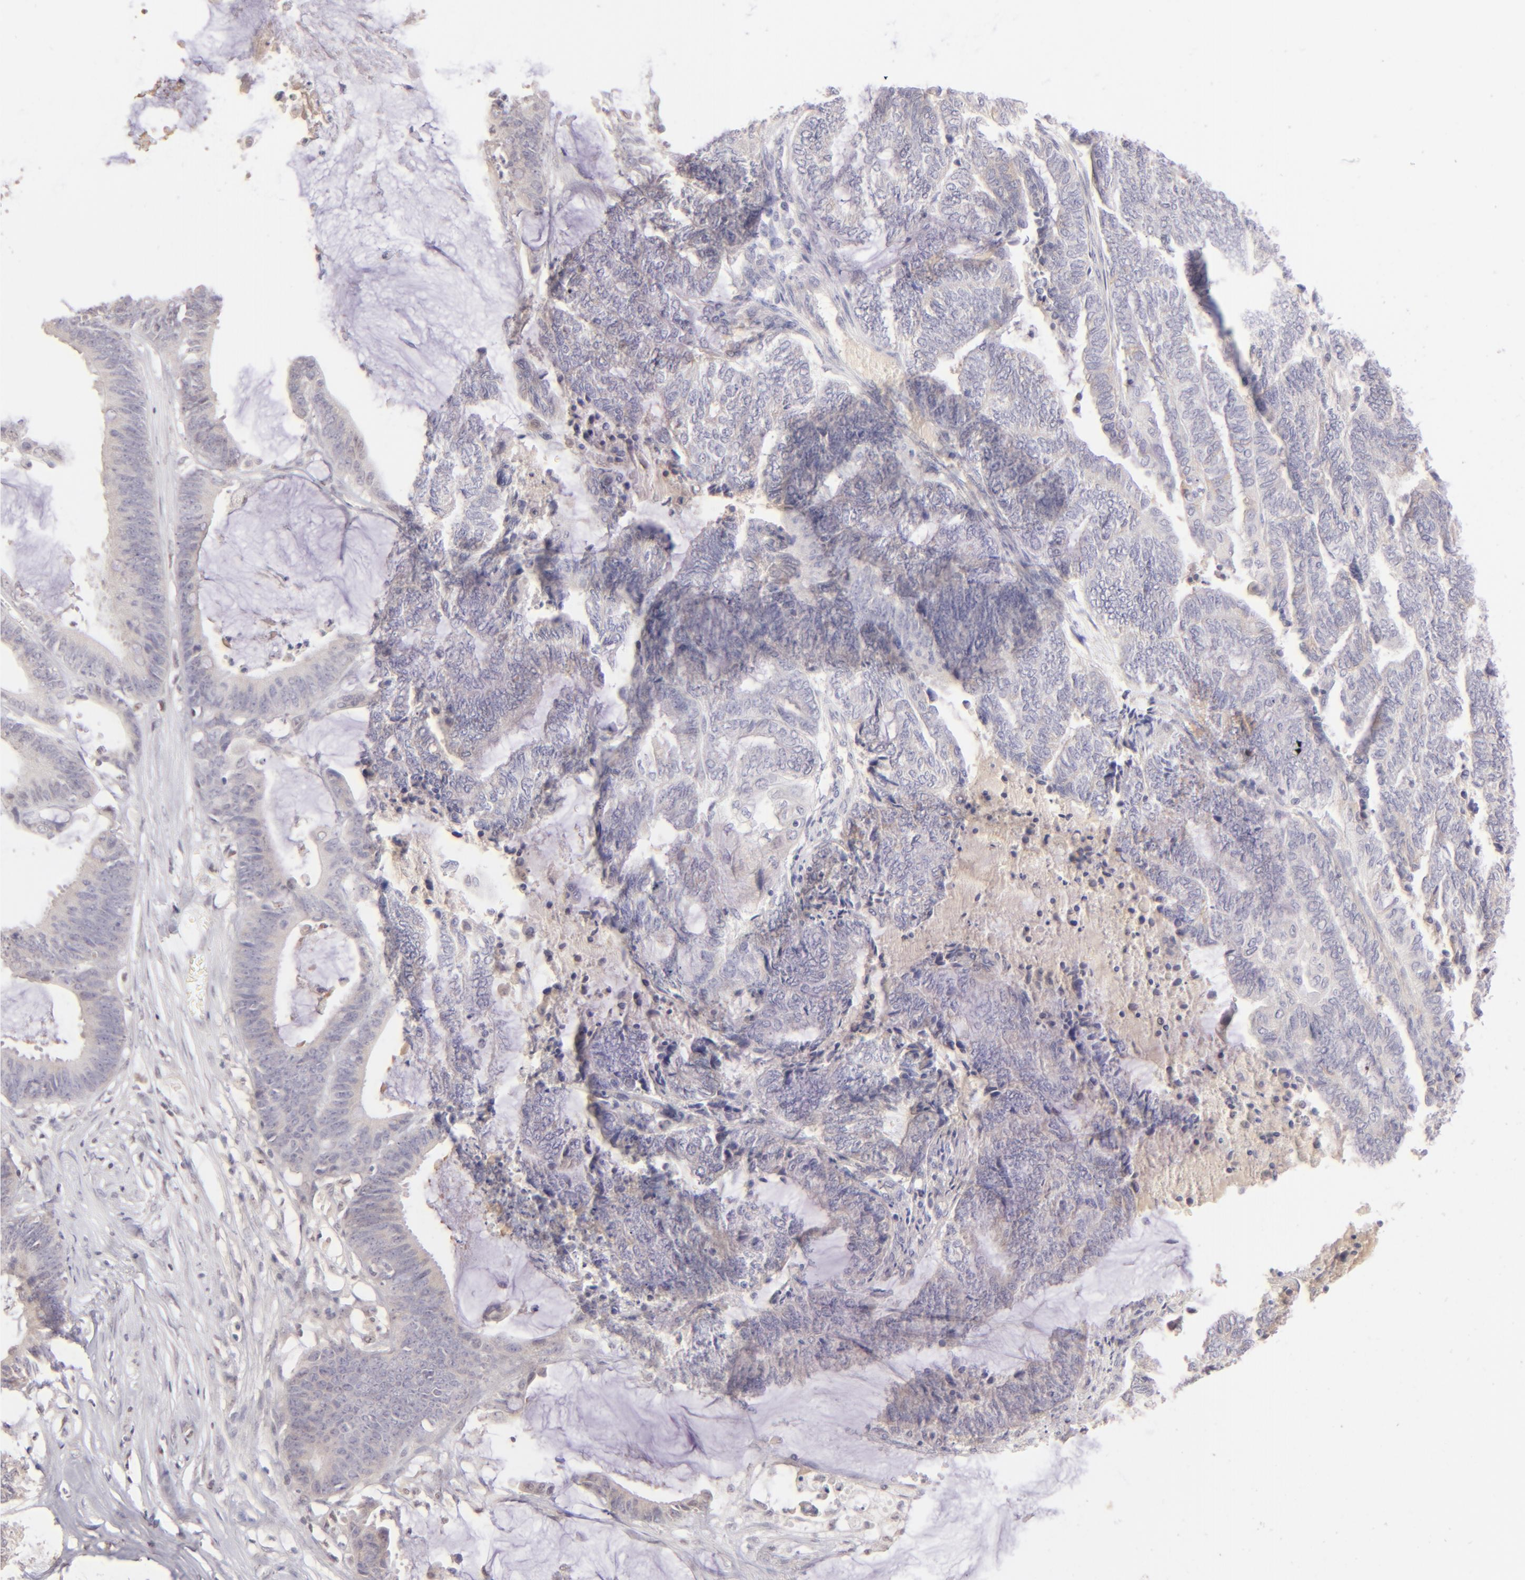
{"staining": {"intensity": "negative", "quantity": "none", "location": "none"}, "tissue": "endometrial cancer", "cell_type": "Tumor cells", "image_type": "cancer", "snomed": [{"axis": "morphology", "description": "Adenocarcinoma, NOS"}, {"axis": "topography", "description": "Uterus"}, {"axis": "topography", "description": "Endometrium"}], "caption": "This is an IHC micrograph of adenocarcinoma (endometrial). There is no expression in tumor cells.", "gene": "MAGEA1", "patient": {"sex": "female", "age": 70}}